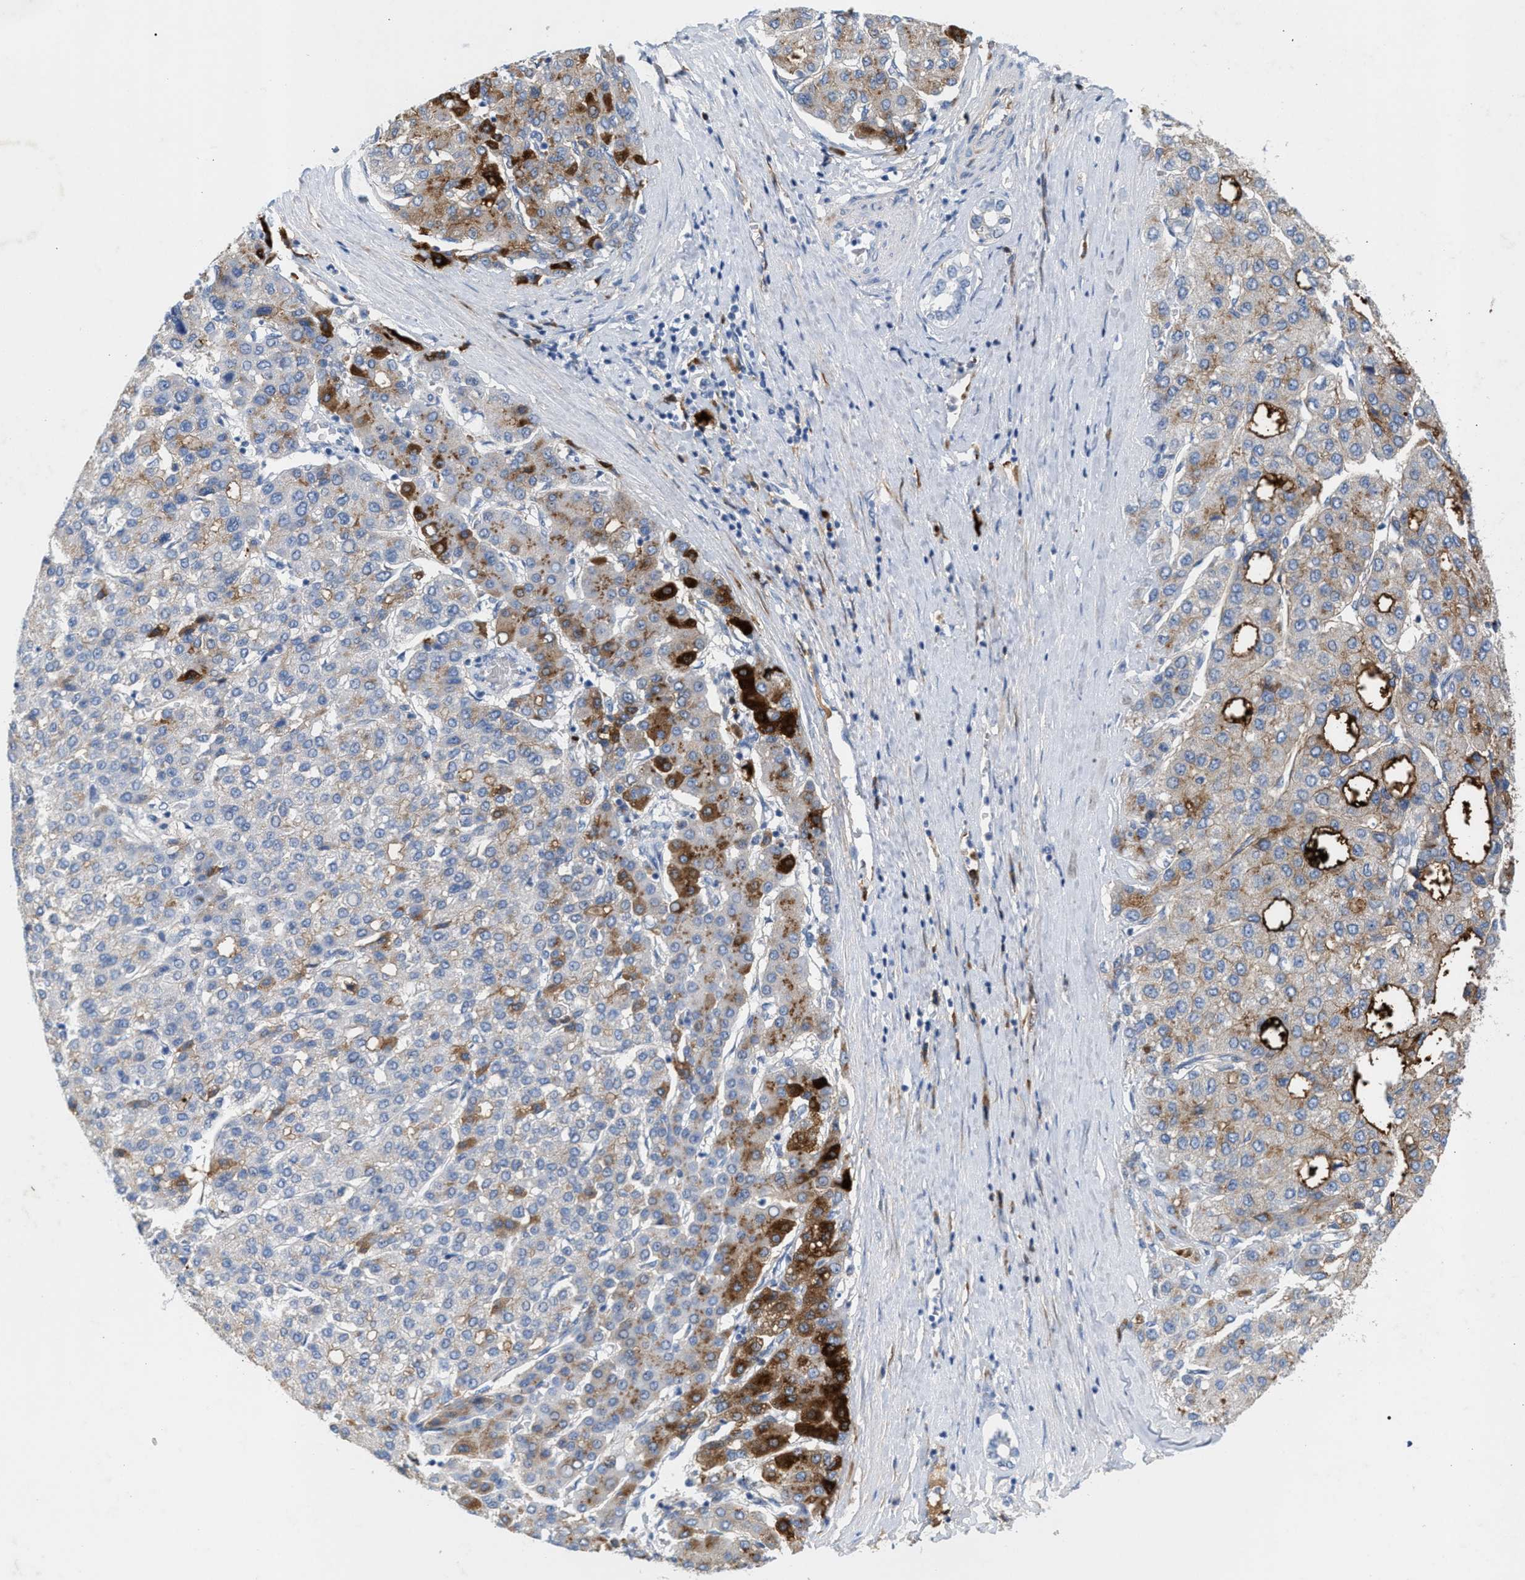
{"staining": {"intensity": "strong", "quantity": "<25%", "location": "cytoplasmic/membranous"}, "tissue": "liver cancer", "cell_type": "Tumor cells", "image_type": "cancer", "snomed": [{"axis": "morphology", "description": "Carcinoma, Hepatocellular, NOS"}, {"axis": "topography", "description": "Liver"}], "caption": "Protein staining exhibits strong cytoplasmic/membranous staining in approximately <25% of tumor cells in hepatocellular carcinoma (liver).", "gene": "APOH", "patient": {"sex": "male", "age": 65}}